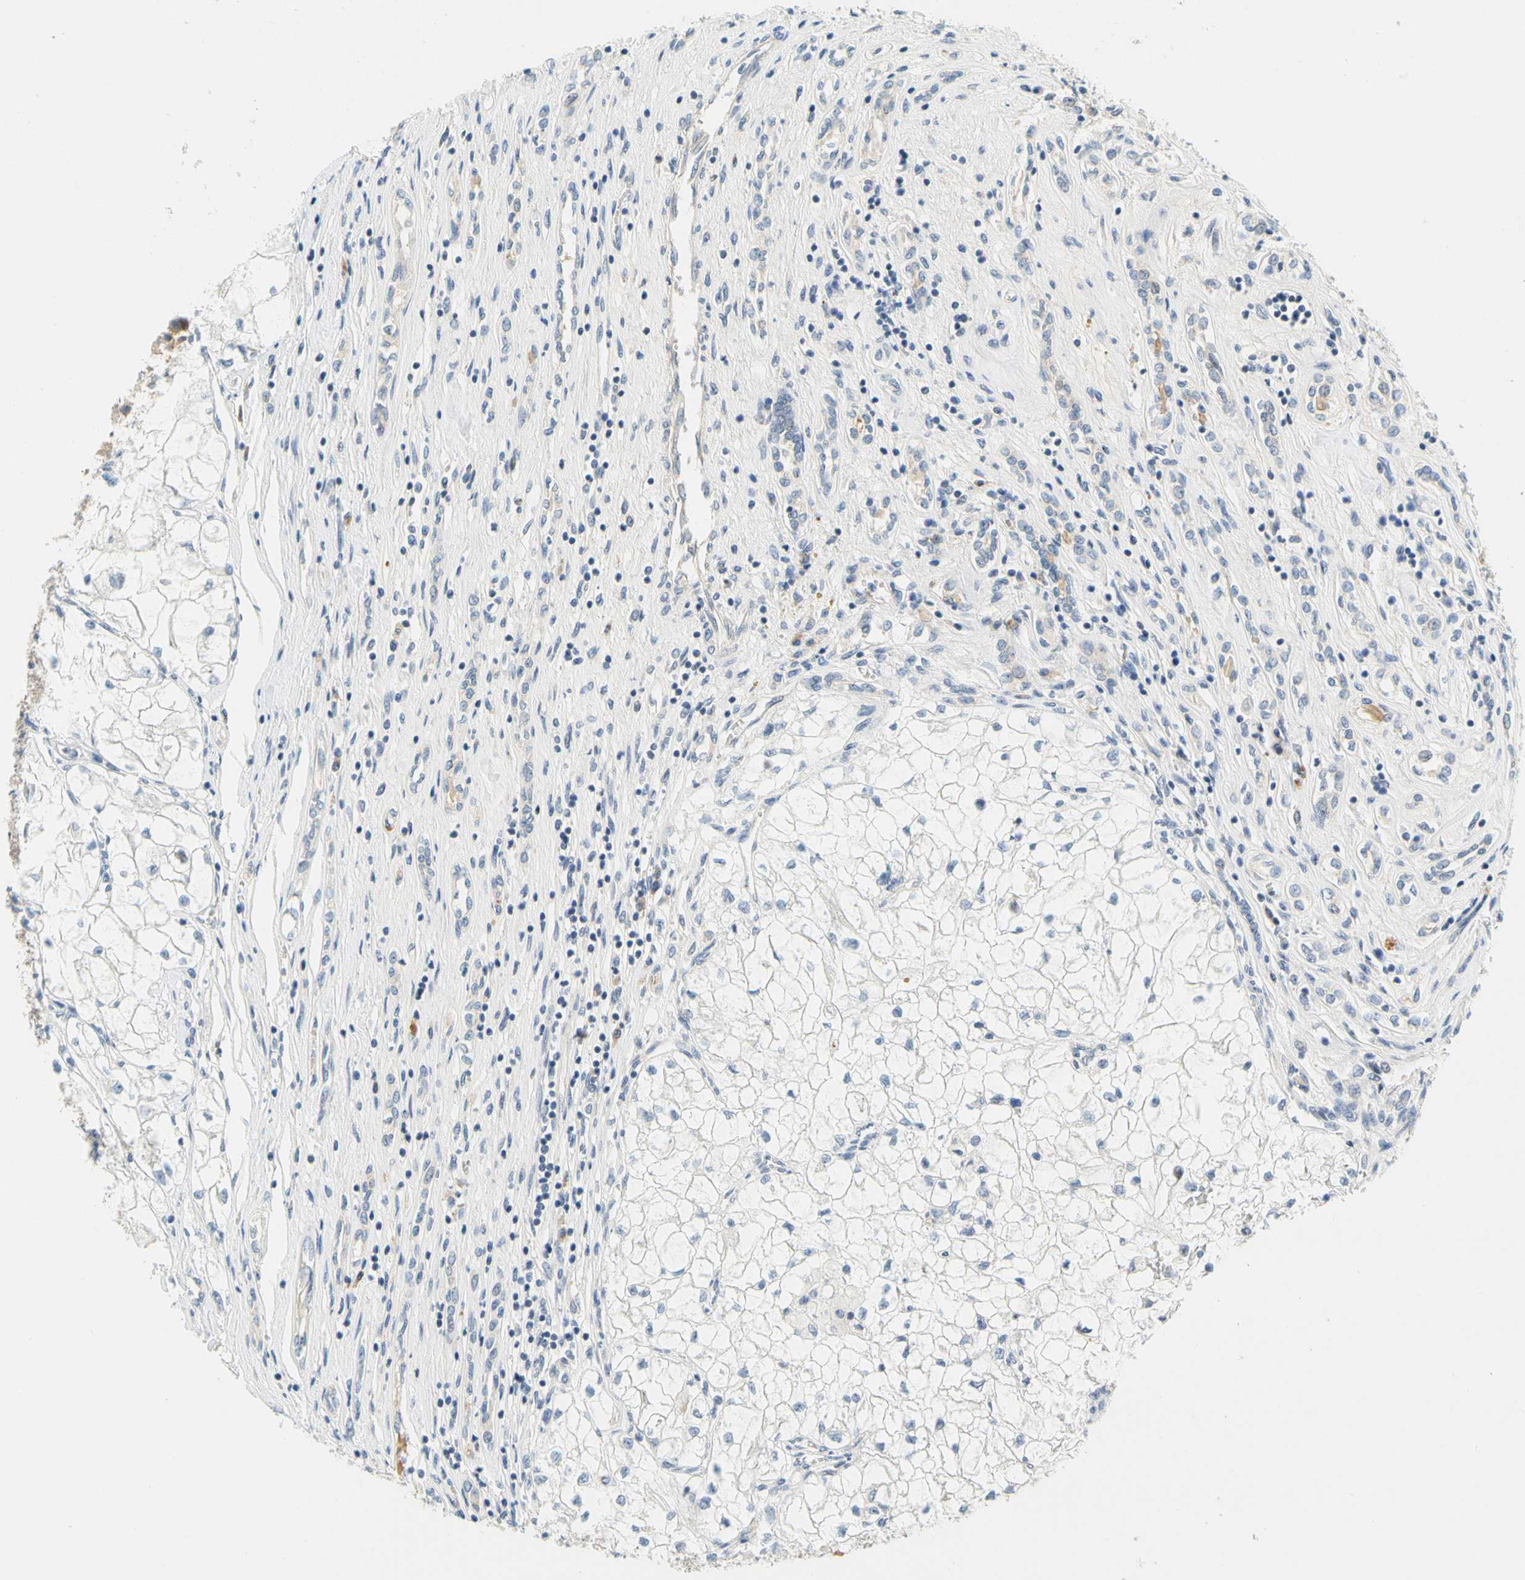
{"staining": {"intensity": "negative", "quantity": "none", "location": "none"}, "tissue": "renal cancer", "cell_type": "Tumor cells", "image_type": "cancer", "snomed": [{"axis": "morphology", "description": "Adenocarcinoma, NOS"}, {"axis": "topography", "description": "Kidney"}], "caption": "Histopathology image shows no protein positivity in tumor cells of renal adenocarcinoma tissue. (DAB immunohistochemistry, high magnification).", "gene": "LRRC47", "patient": {"sex": "female", "age": 70}}